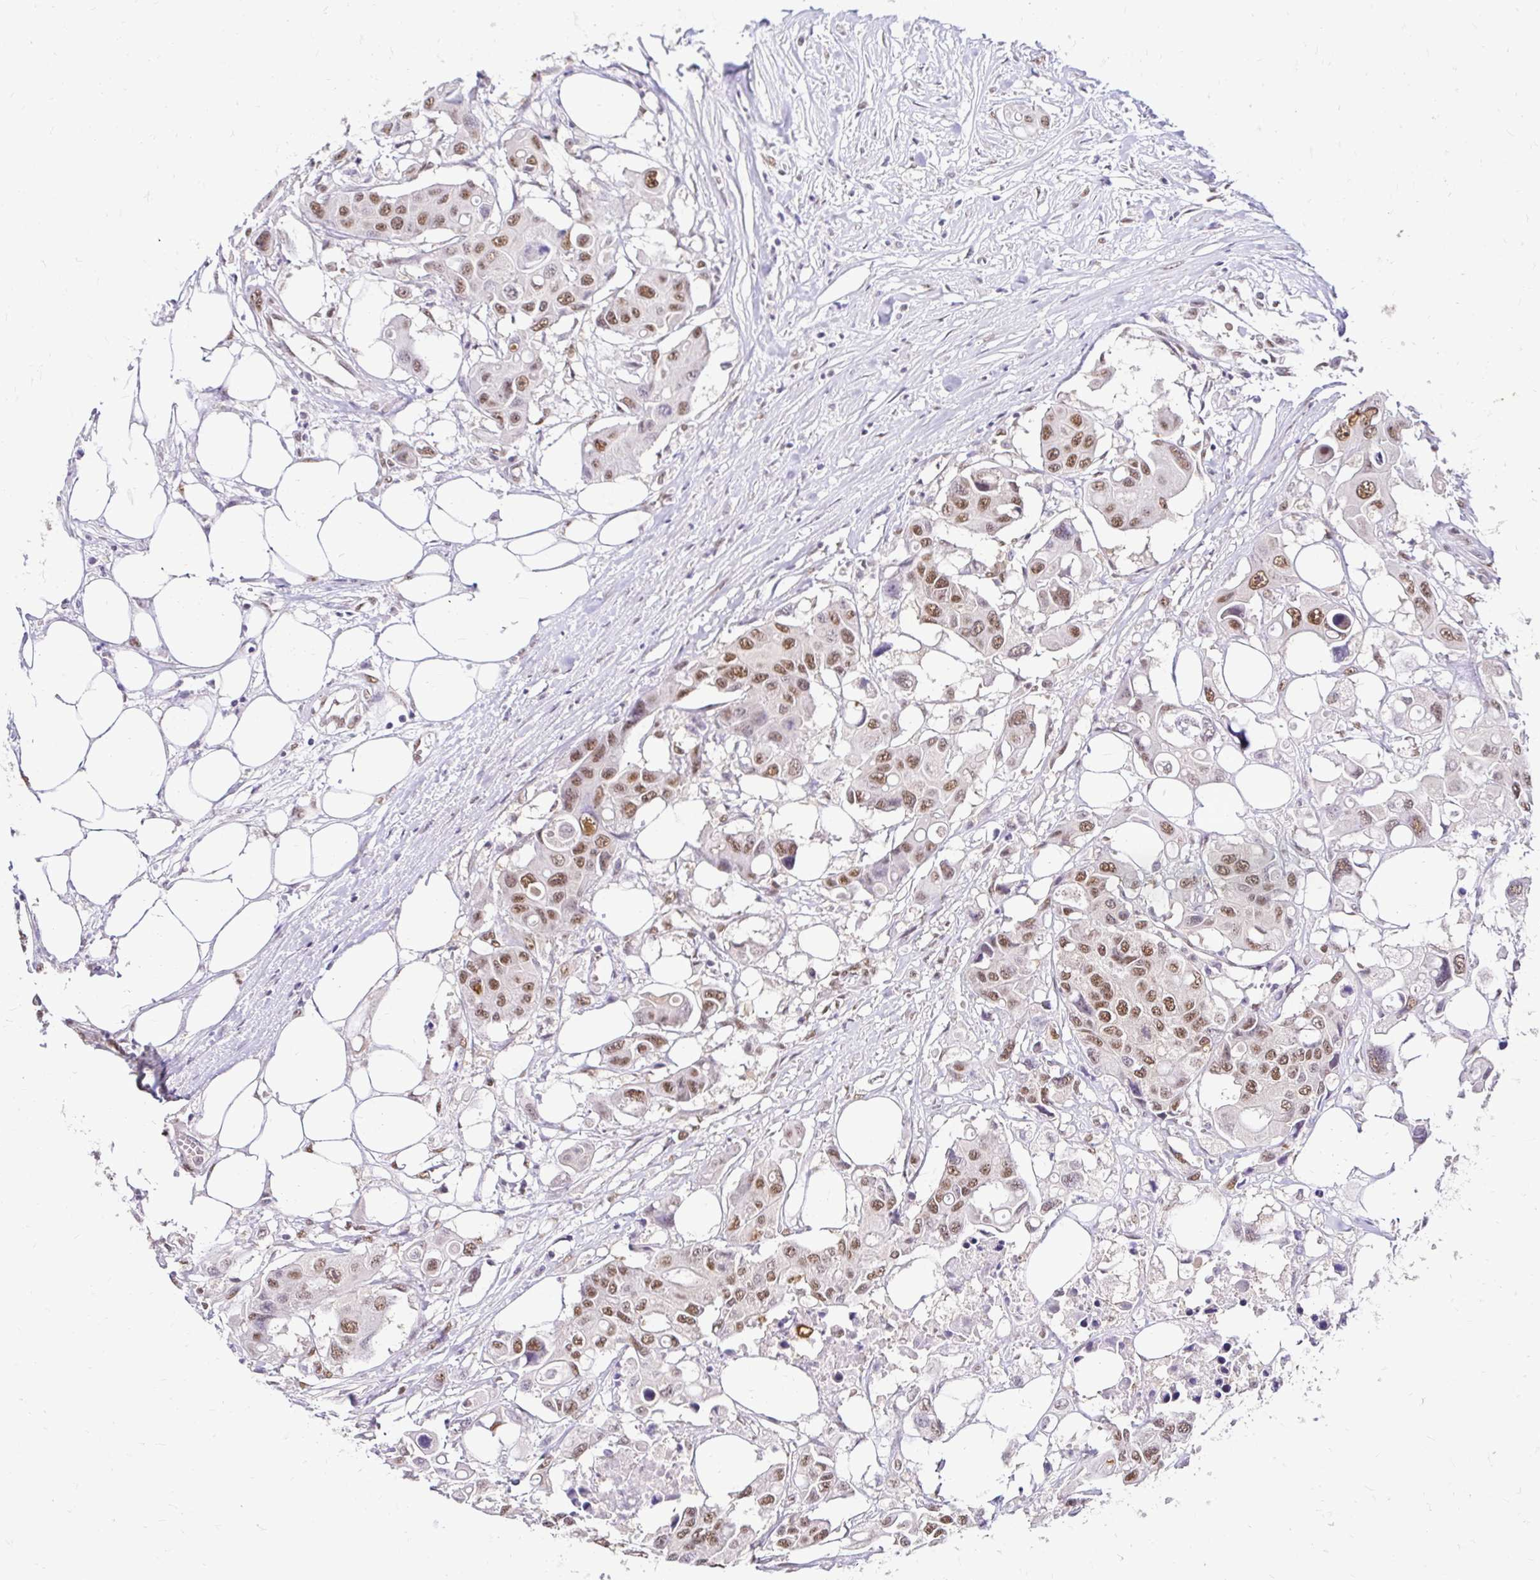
{"staining": {"intensity": "moderate", "quantity": ">75%", "location": "nuclear"}, "tissue": "colorectal cancer", "cell_type": "Tumor cells", "image_type": "cancer", "snomed": [{"axis": "morphology", "description": "Adenocarcinoma, NOS"}, {"axis": "topography", "description": "Colon"}], "caption": "There is medium levels of moderate nuclear positivity in tumor cells of colorectal cancer (adenocarcinoma), as demonstrated by immunohistochemical staining (brown color).", "gene": "RIMS4", "patient": {"sex": "male", "age": 77}}